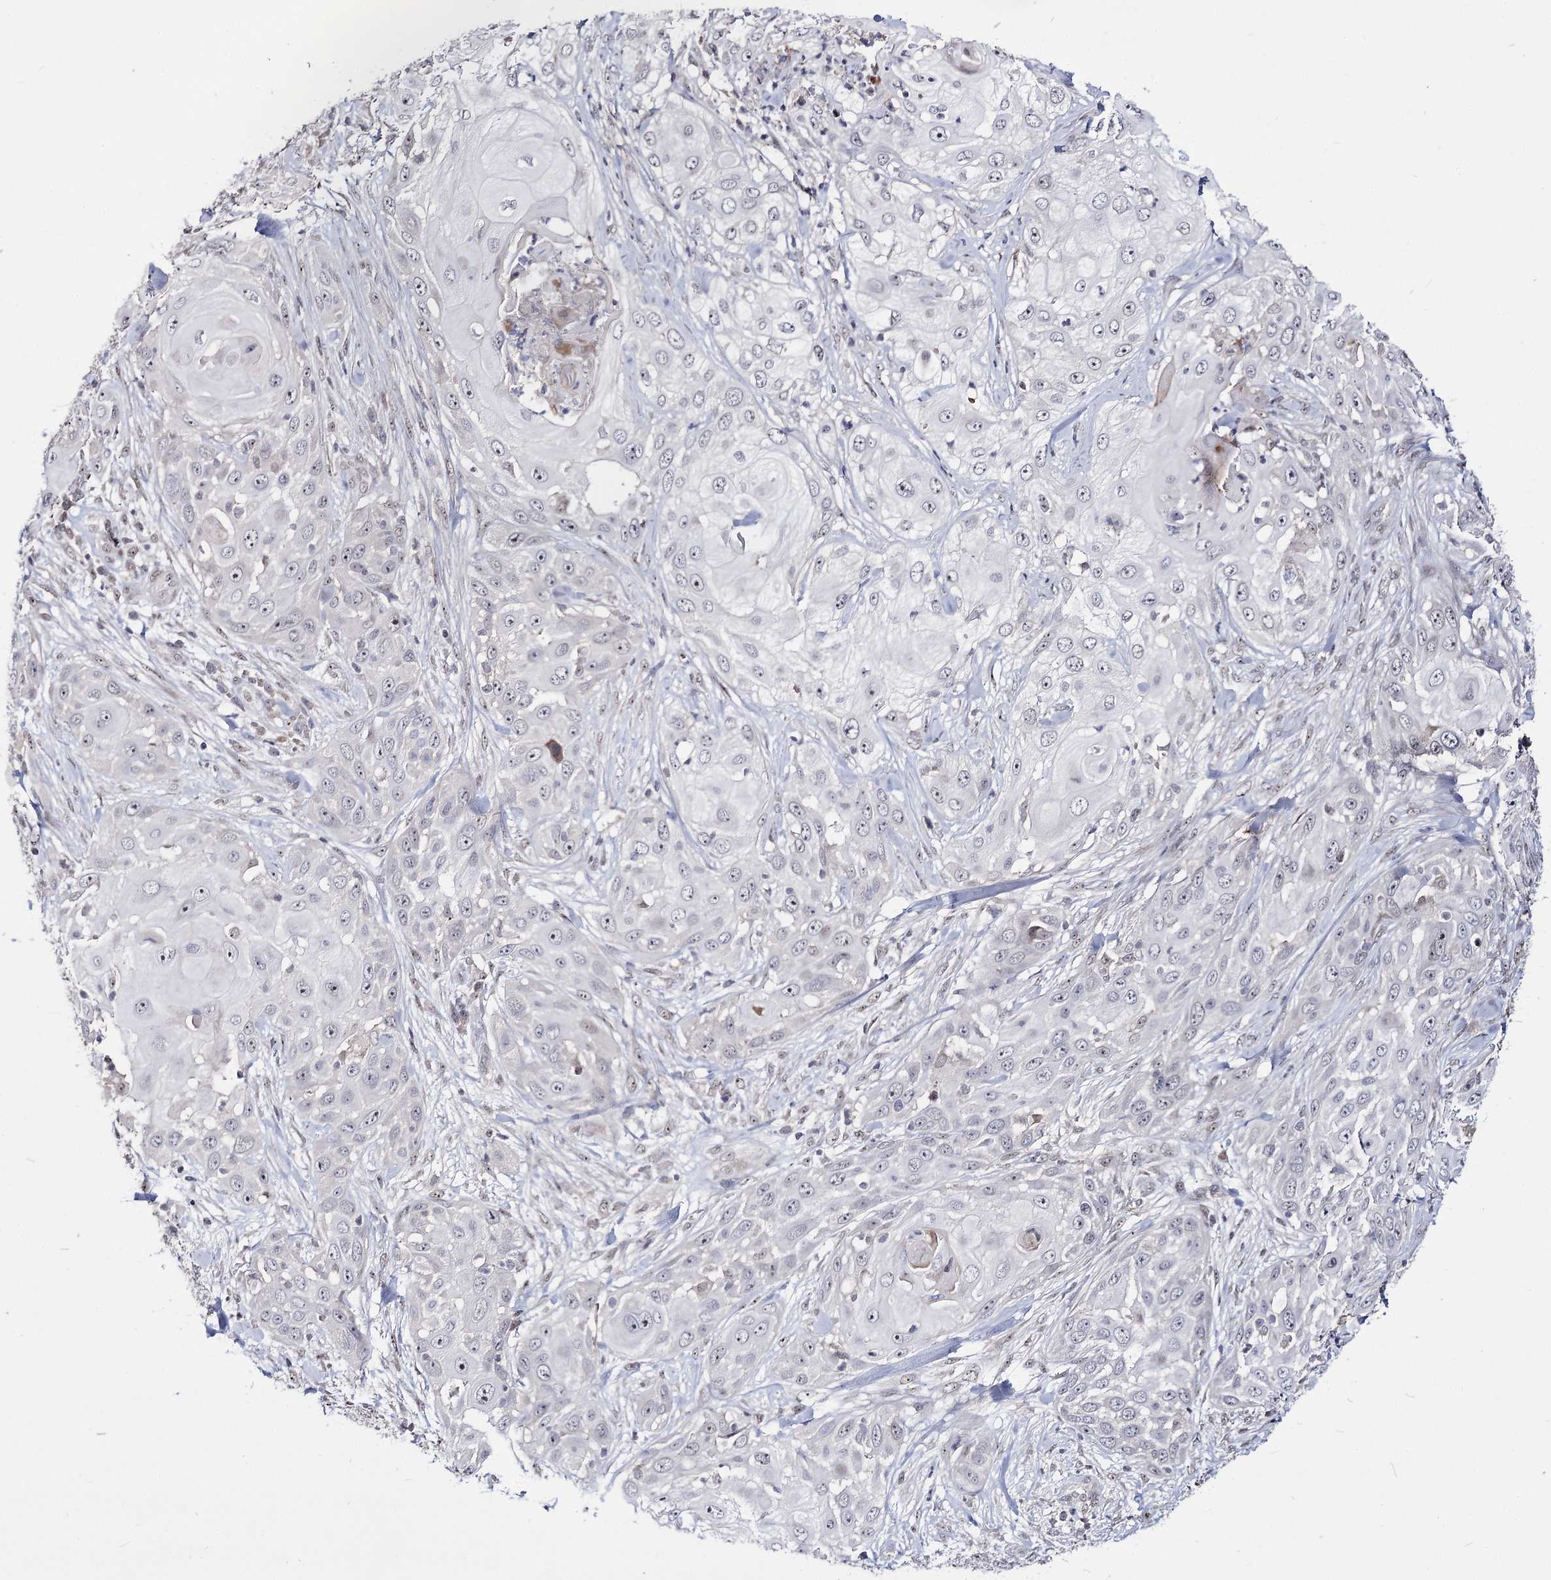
{"staining": {"intensity": "negative", "quantity": "none", "location": "none"}, "tissue": "skin cancer", "cell_type": "Tumor cells", "image_type": "cancer", "snomed": [{"axis": "morphology", "description": "Squamous cell carcinoma, NOS"}, {"axis": "topography", "description": "Skin"}], "caption": "Immunohistochemical staining of skin cancer exhibits no significant positivity in tumor cells.", "gene": "STOX1", "patient": {"sex": "female", "age": 44}}